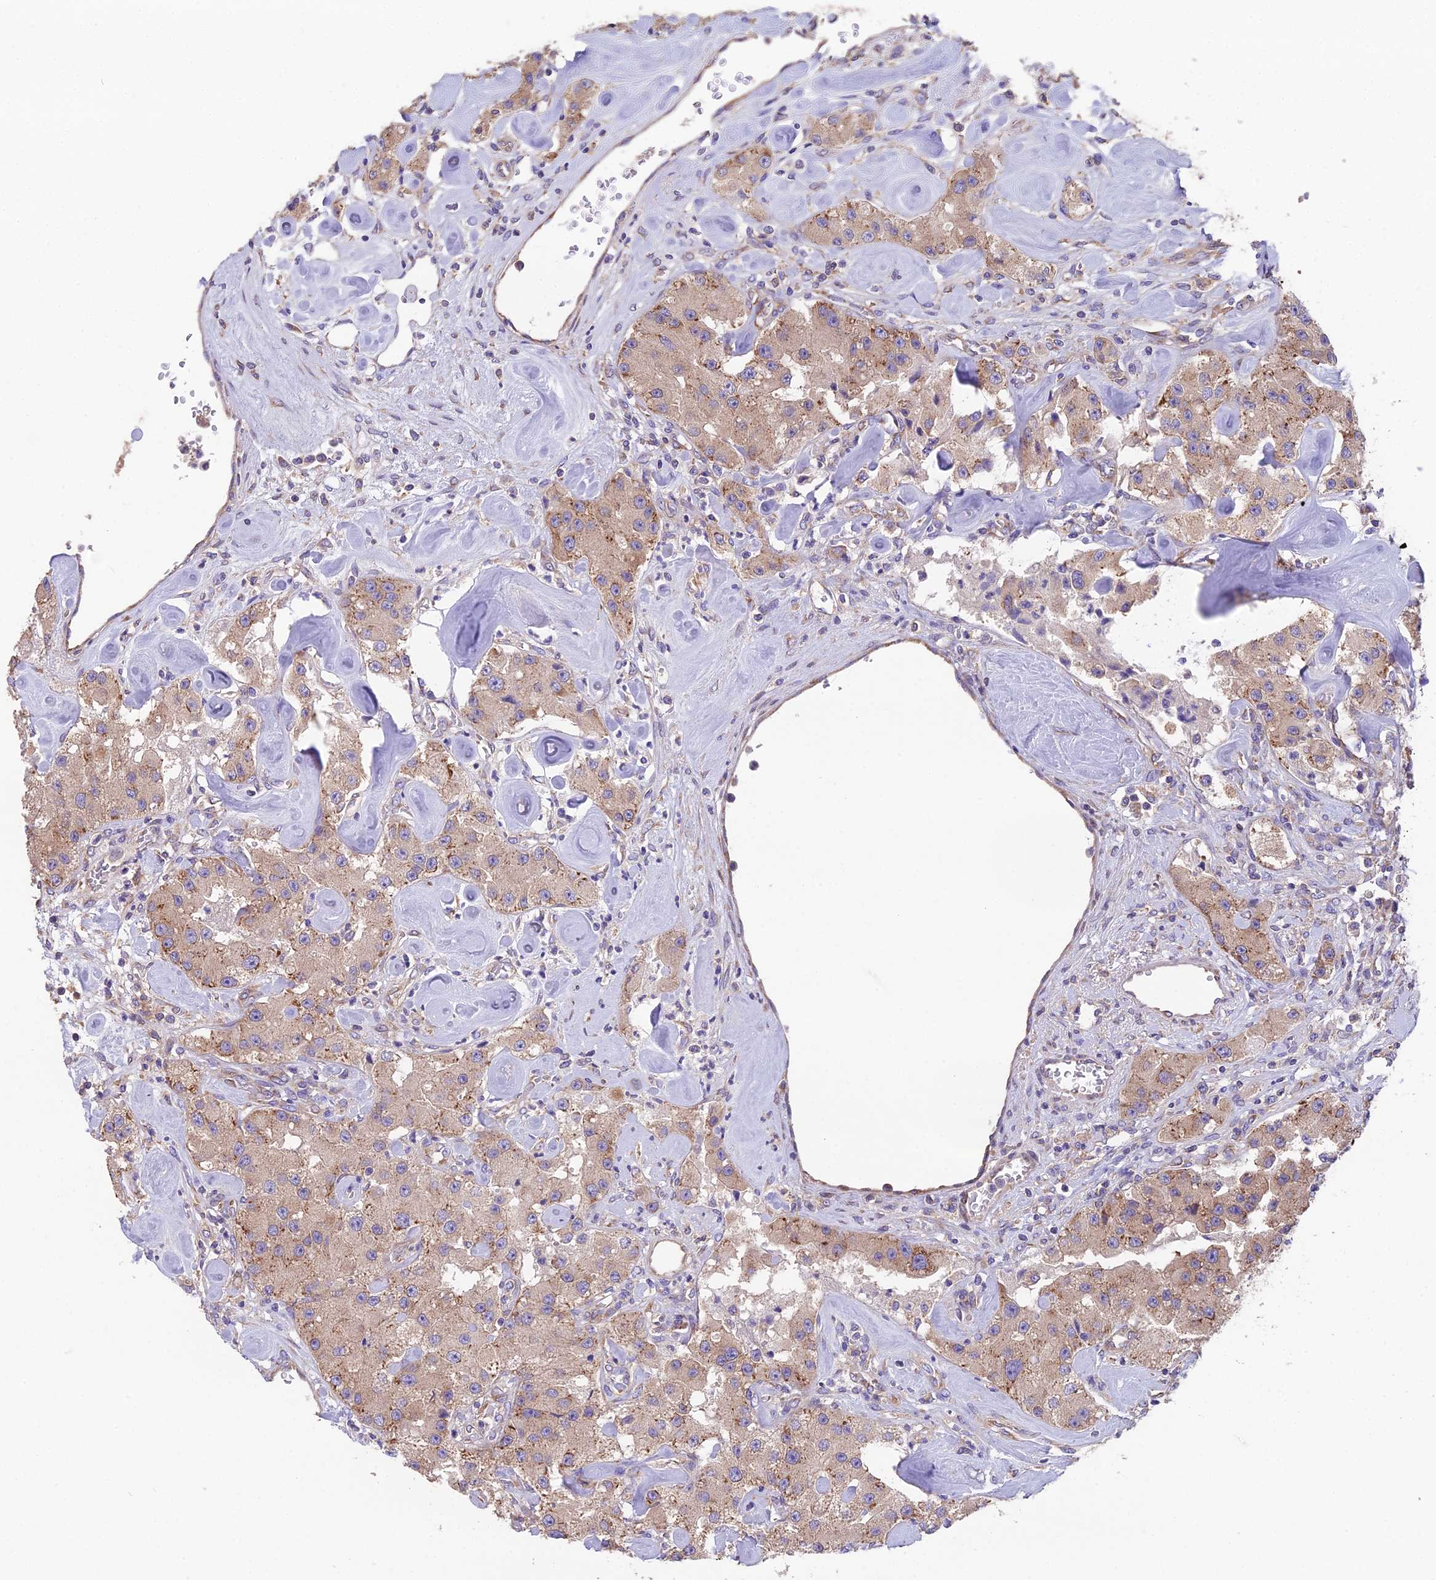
{"staining": {"intensity": "moderate", "quantity": ">75%", "location": "cytoplasmic/membranous"}, "tissue": "carcinoid", "cell_type": "Tumor cells", "image_type": "cancer", "snomed": [{"axis": "morphology", "description": "Carcinoid, malignant, NOS"}, {"axis": "topography", "description": "Pancreas"}], "caption": "Moderate cytoplasmic/membranous expression is seen in approximately >75% of tumor cells in malignant carcinoid.", "gene": "BLOC1S4", "patient": {"sex": "male", "age": 41}}